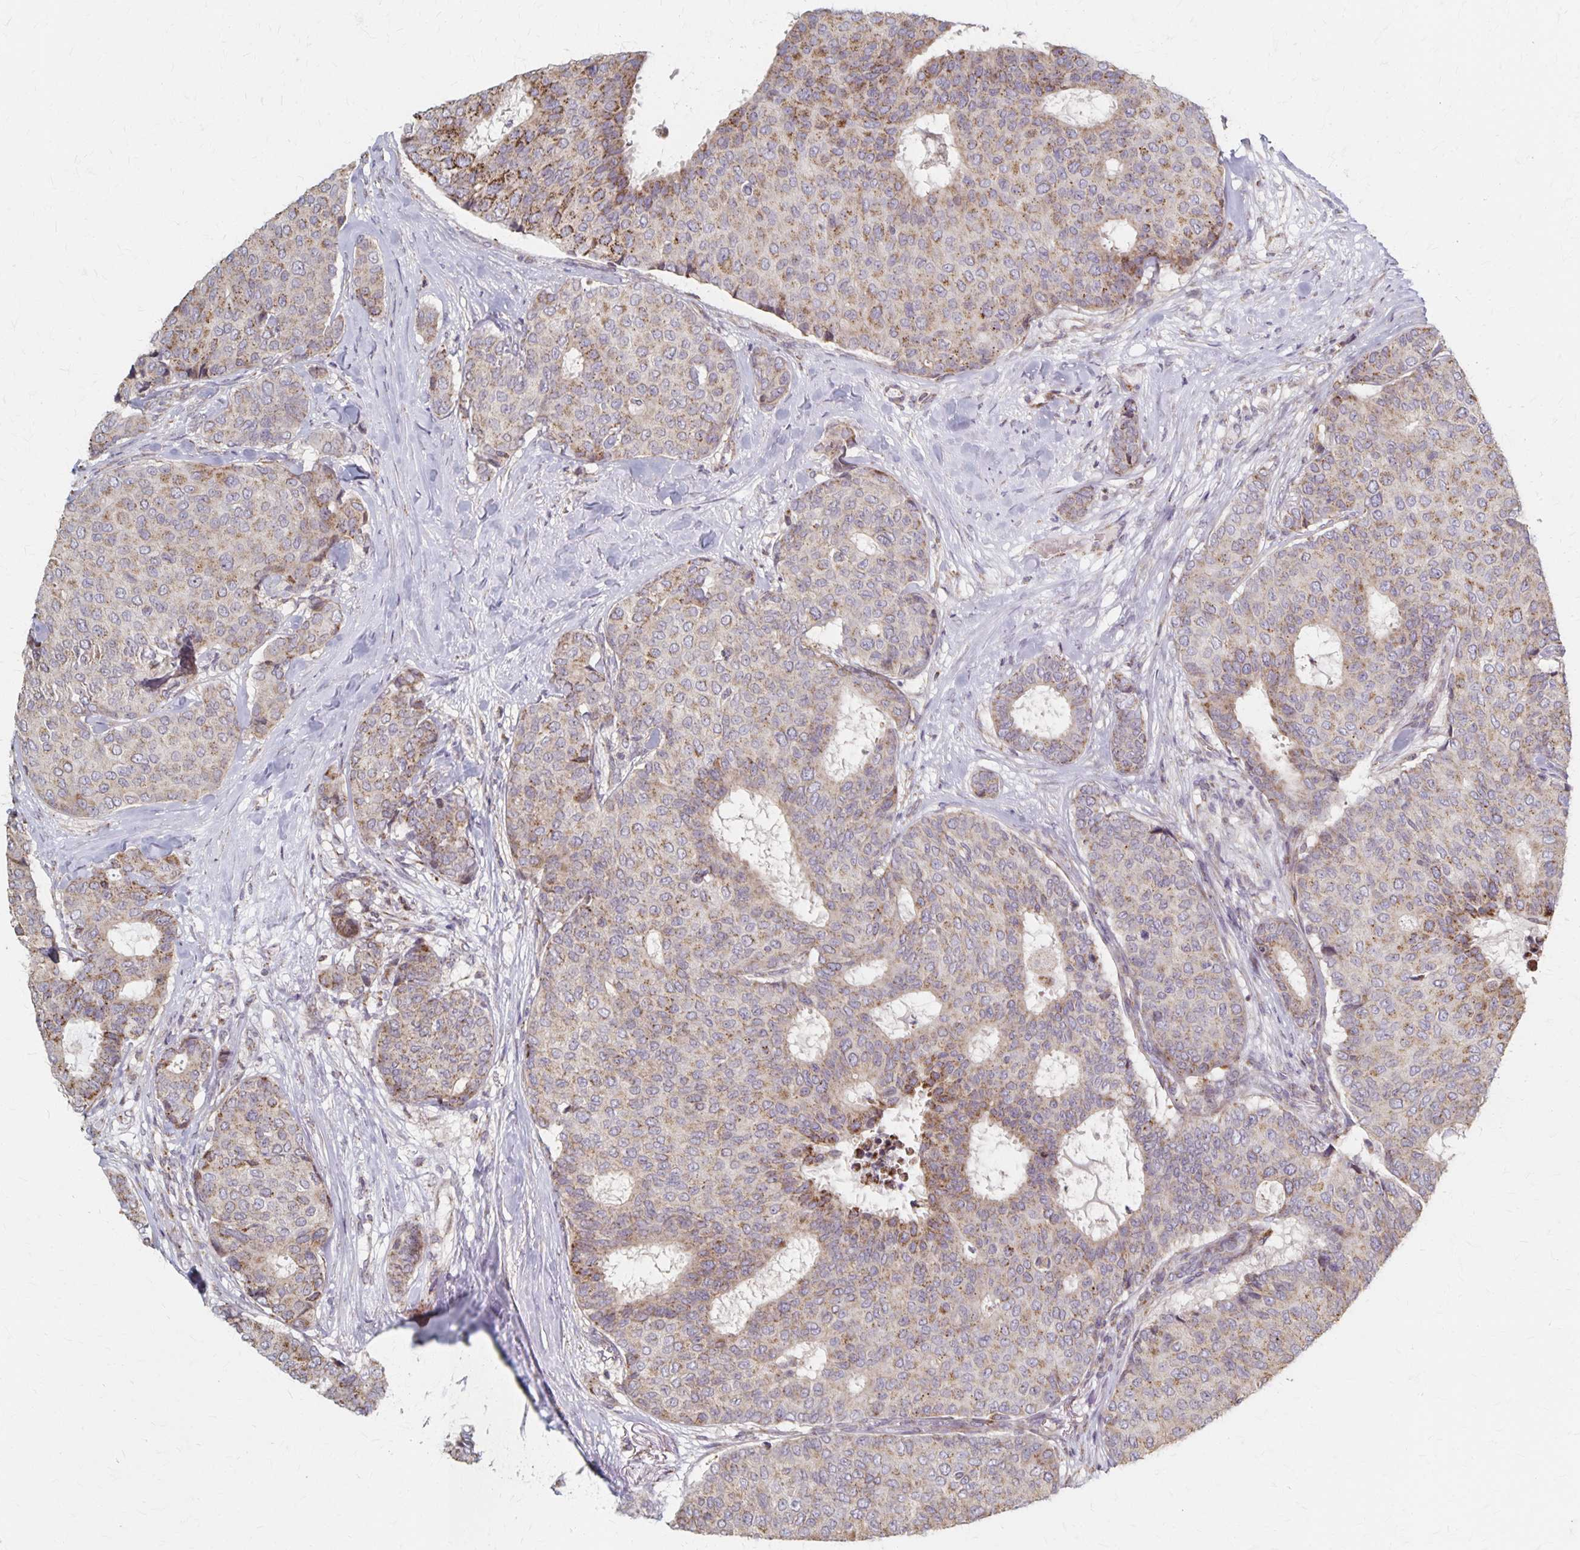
{"staining": {"intensity": "weak", "quantity": "25%-75%", "location": "cytoplasmic/membranous"}, "tissue": "breast cancer", "cell_type": "Tumor cells", "image_type": "cancer", "snomed": [{"axis": "morphology", "description": "Duct carcinoma"}, {"axis": "topography", "description": "Breast"}], "caption": "Breast cancer (intraductal carcinoma) was stained to show a protein in brown. There is low levels of weak cytoplasmic/membranous expression in about 25%-75% of tumor cells.", "gene": "DYRK4", "patient": {"sex": "female", "age": 75}}